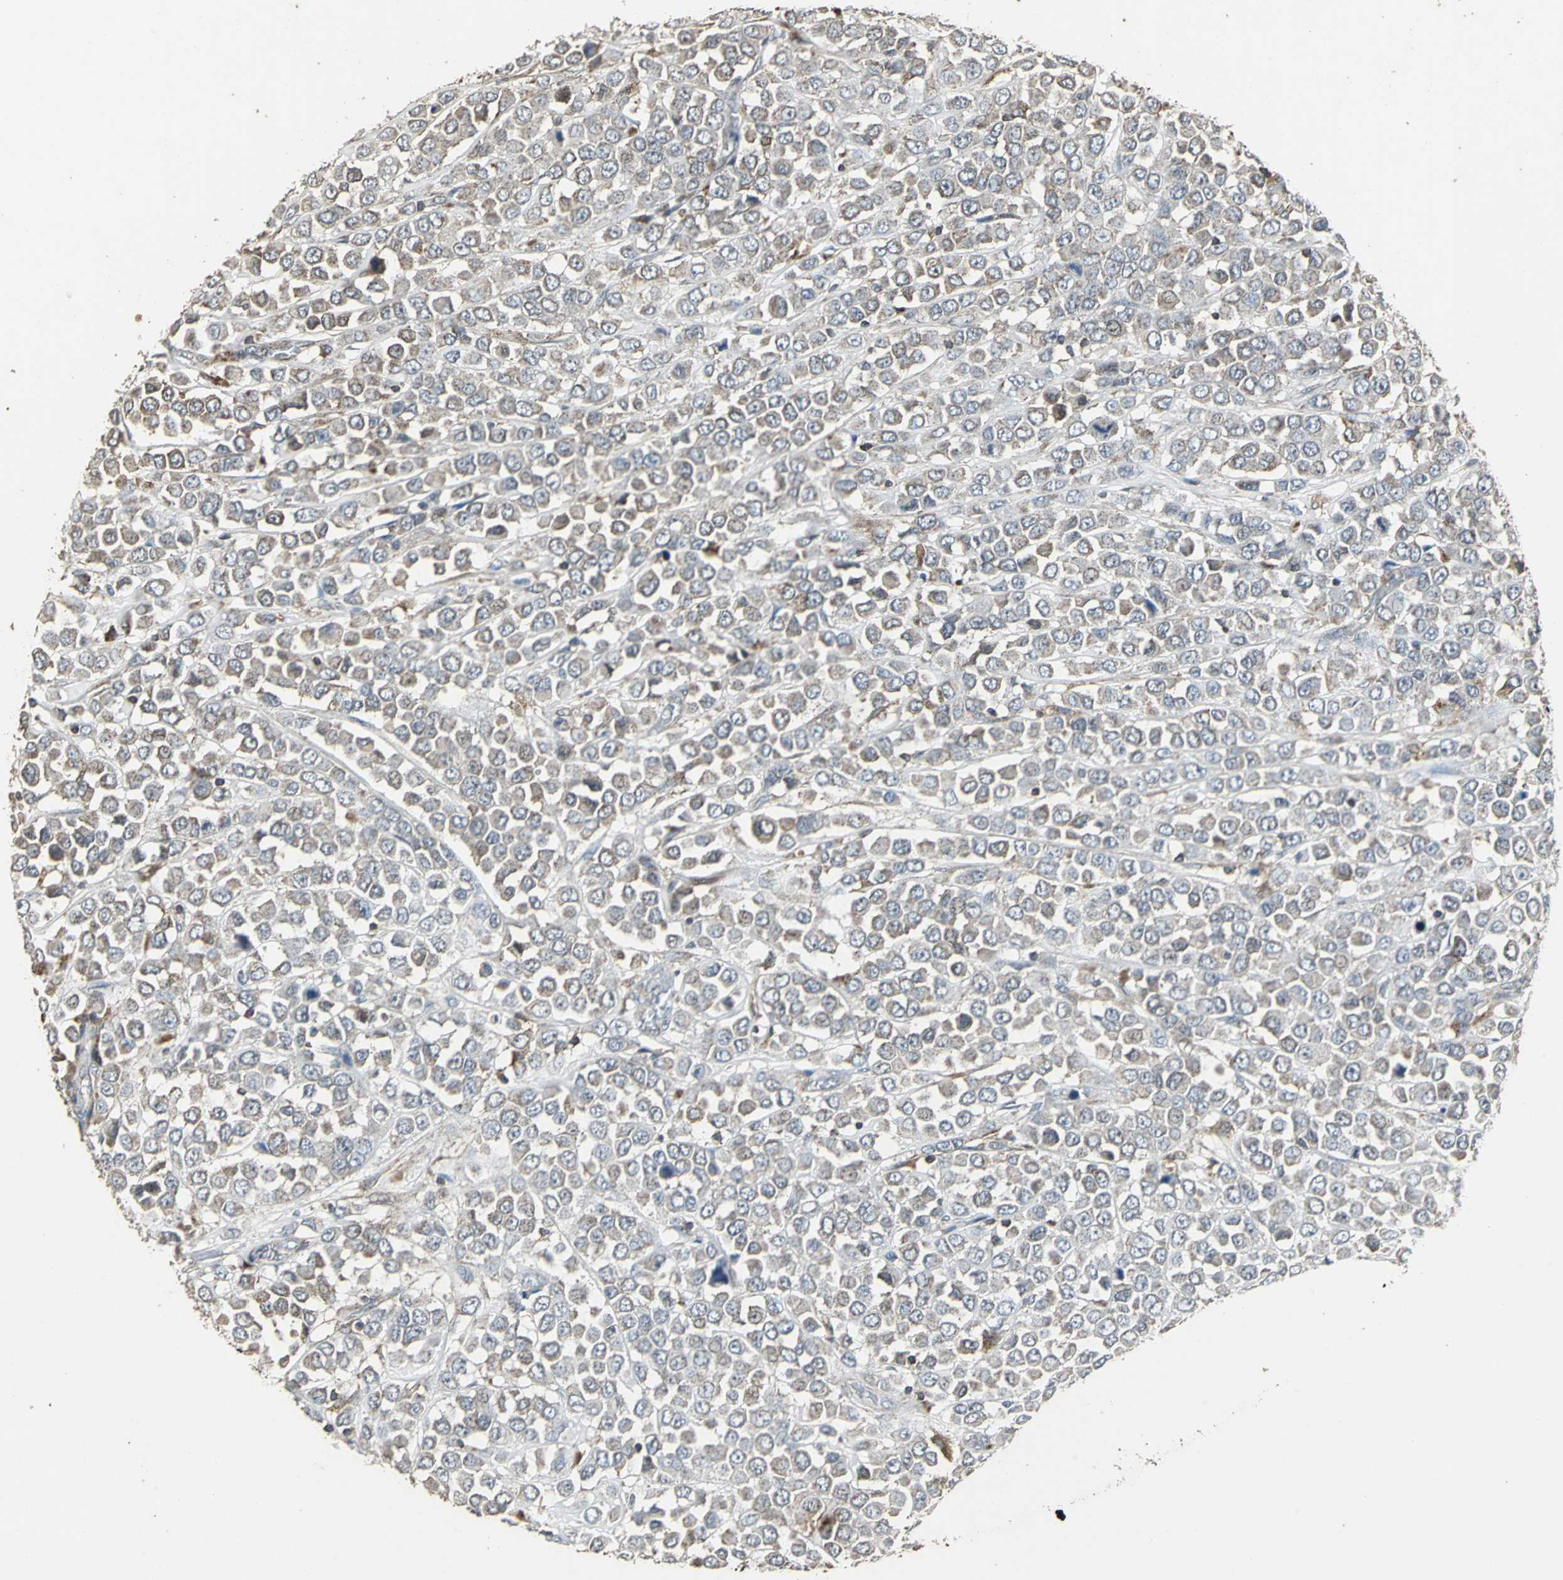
{"staining": {"intensity": "weak", "quantity": "25%-75%", "location": "cytoplasmic/membranous"}, "tissue": "breast cancer", "cell_type": "Tumor cells", "image_type": "cancer", "snomed": [{"axis": "morphology", "description": "Duct carcinoma"}, {"axis": "topography", "description": "Breast"}], "caption": "Brown immunohistochemical staining in human breast invasive ductal carcinoma exhibits weak cytoplasmic/membranous expression in approximately 25%-75% of tumor cells.", "gene": "DNAJB4", "patient": {"sex": "female", "age": 61}}